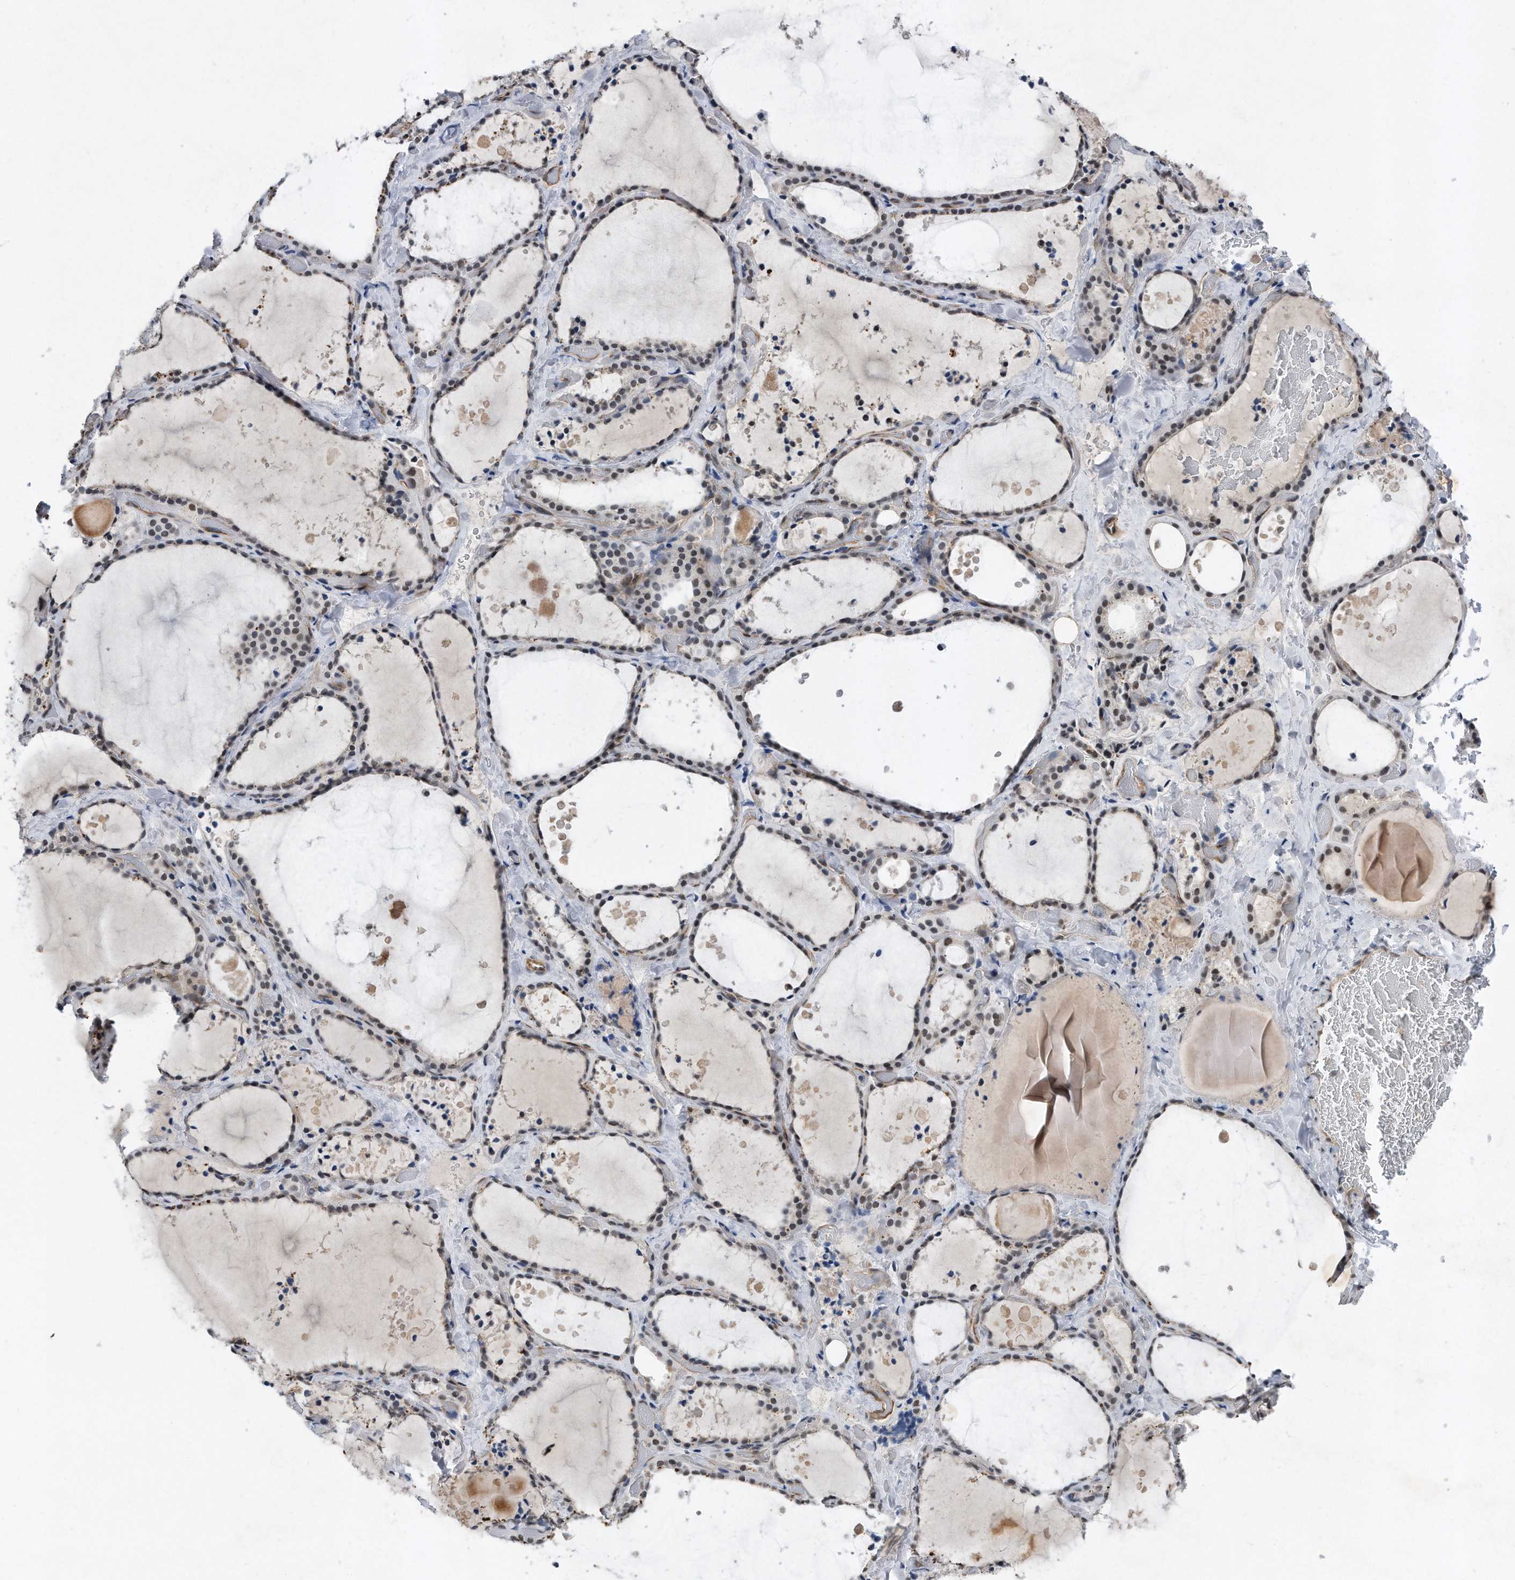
{"staining": {"intensity": "negative", "quantity": "none", "location": "none"}, "tissue": "thyroid gland", "cell_type": "Glandular cells", "image_type": "normal", "snomed": [{"axis": "morphology", "description": "Normal tissue, NOS"}, {"axis": "topography", "description": "Thyroid gland"}], "caption": "This is an immunohistochemistry histopathology image of unremarkable thyroid gland. There is no positivity in glandular cells.", "gene": "TP53INP1", "patient": {"sex": "female", "age": 44}}